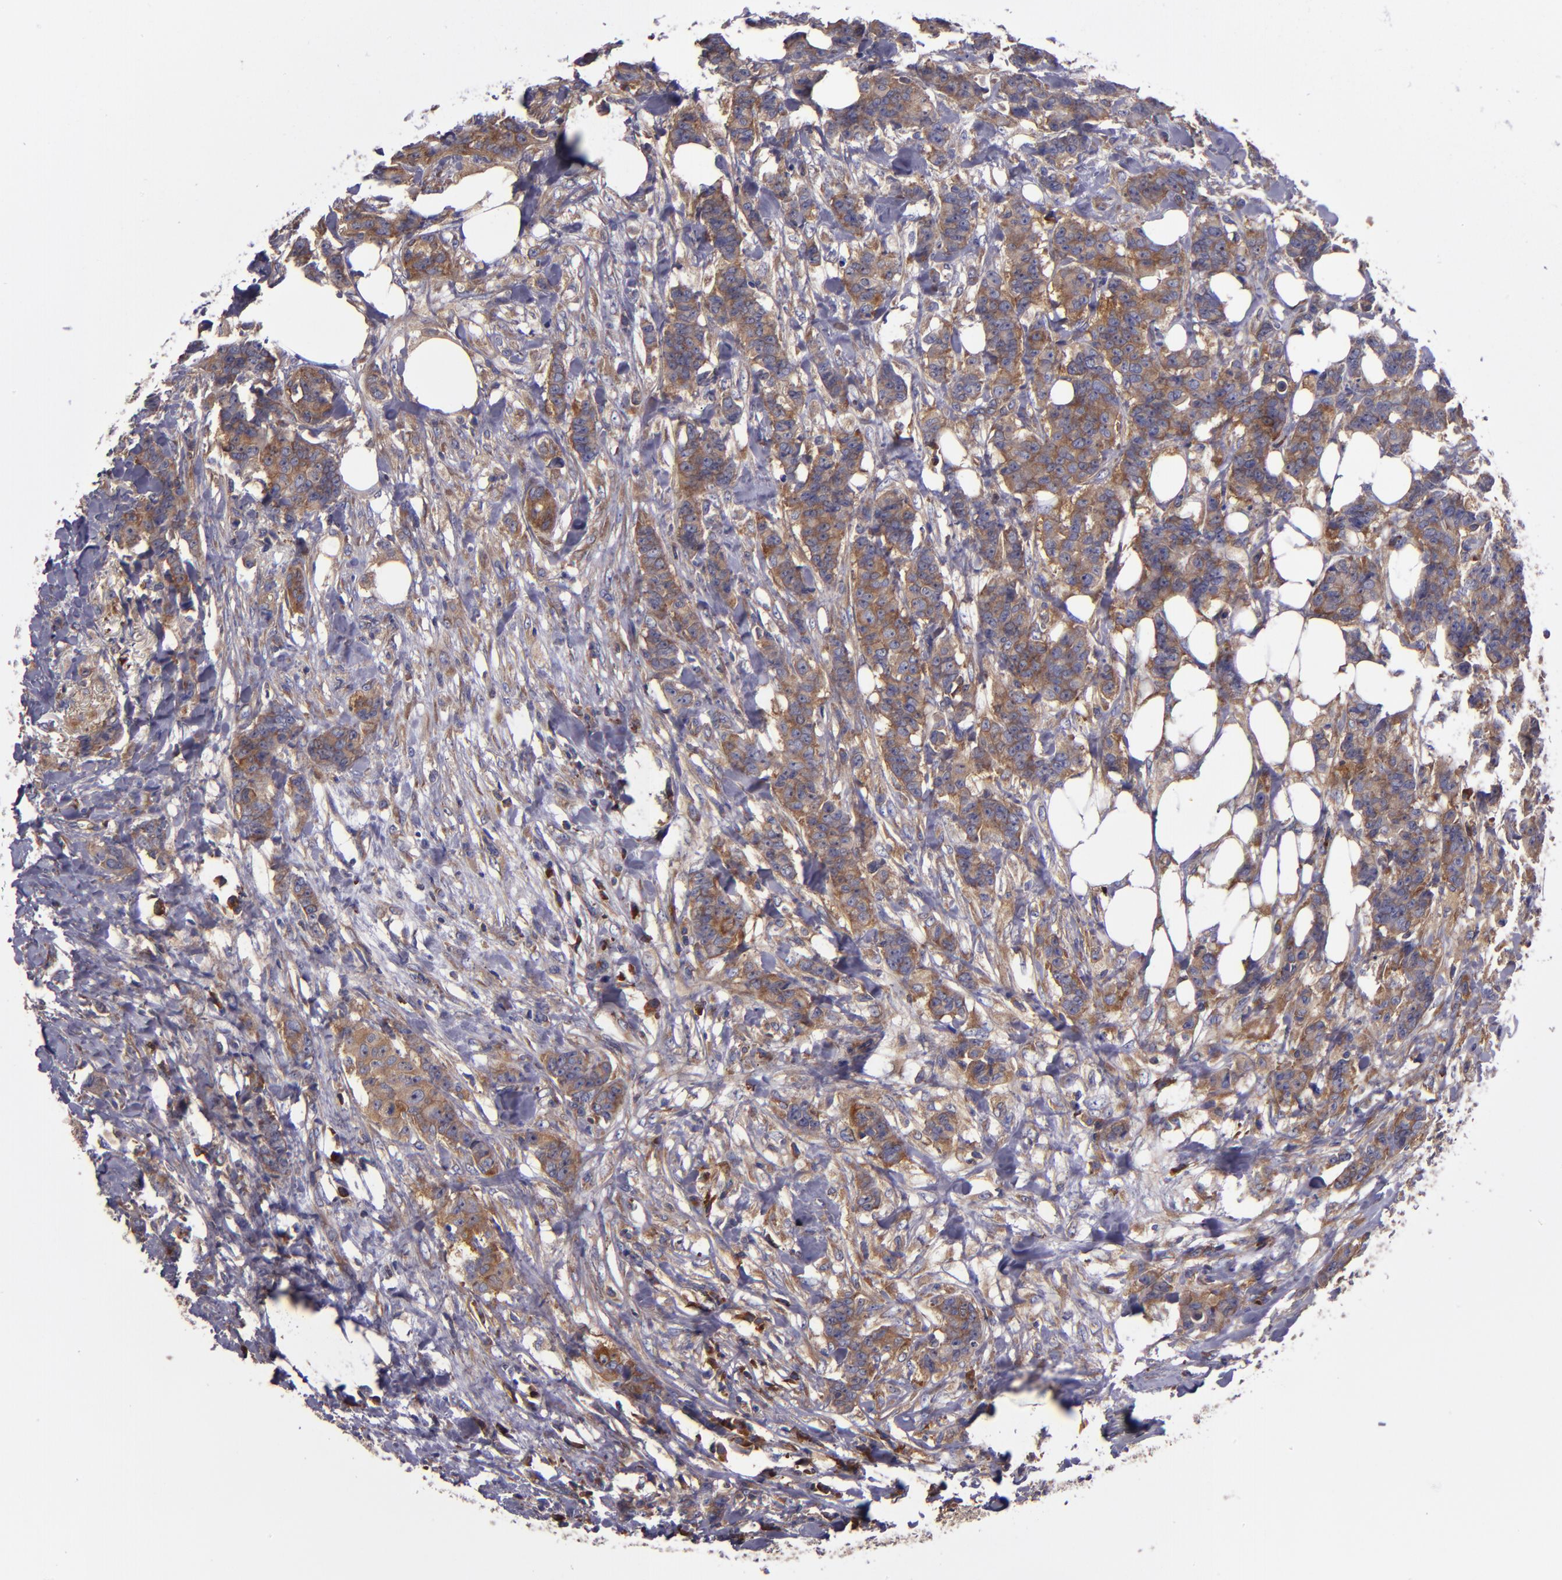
{"staining": {"intensity": "moderate", "quantity": ">75%", "location": "cytoplasmic/membranous"}, "tissue": "breast cancer", "cell_type": "Tumor cells", "image_type": "cancer", "snomed": [{"axis": "morphology", "description": "Duct carcinoma"}, {"axis": "topography", "description": "Breast"}], "caption": "A brown stain labels moderate cytoplasmic/membranous positivity of a protein in breast cancer tumor cells. The protein is stained brown, and the nuclei are stained in blue (DAB IHC with brightfield microscopy, high magnification).", "gene": "CARS1", "patient": {"sex": "female", "age": 40}}